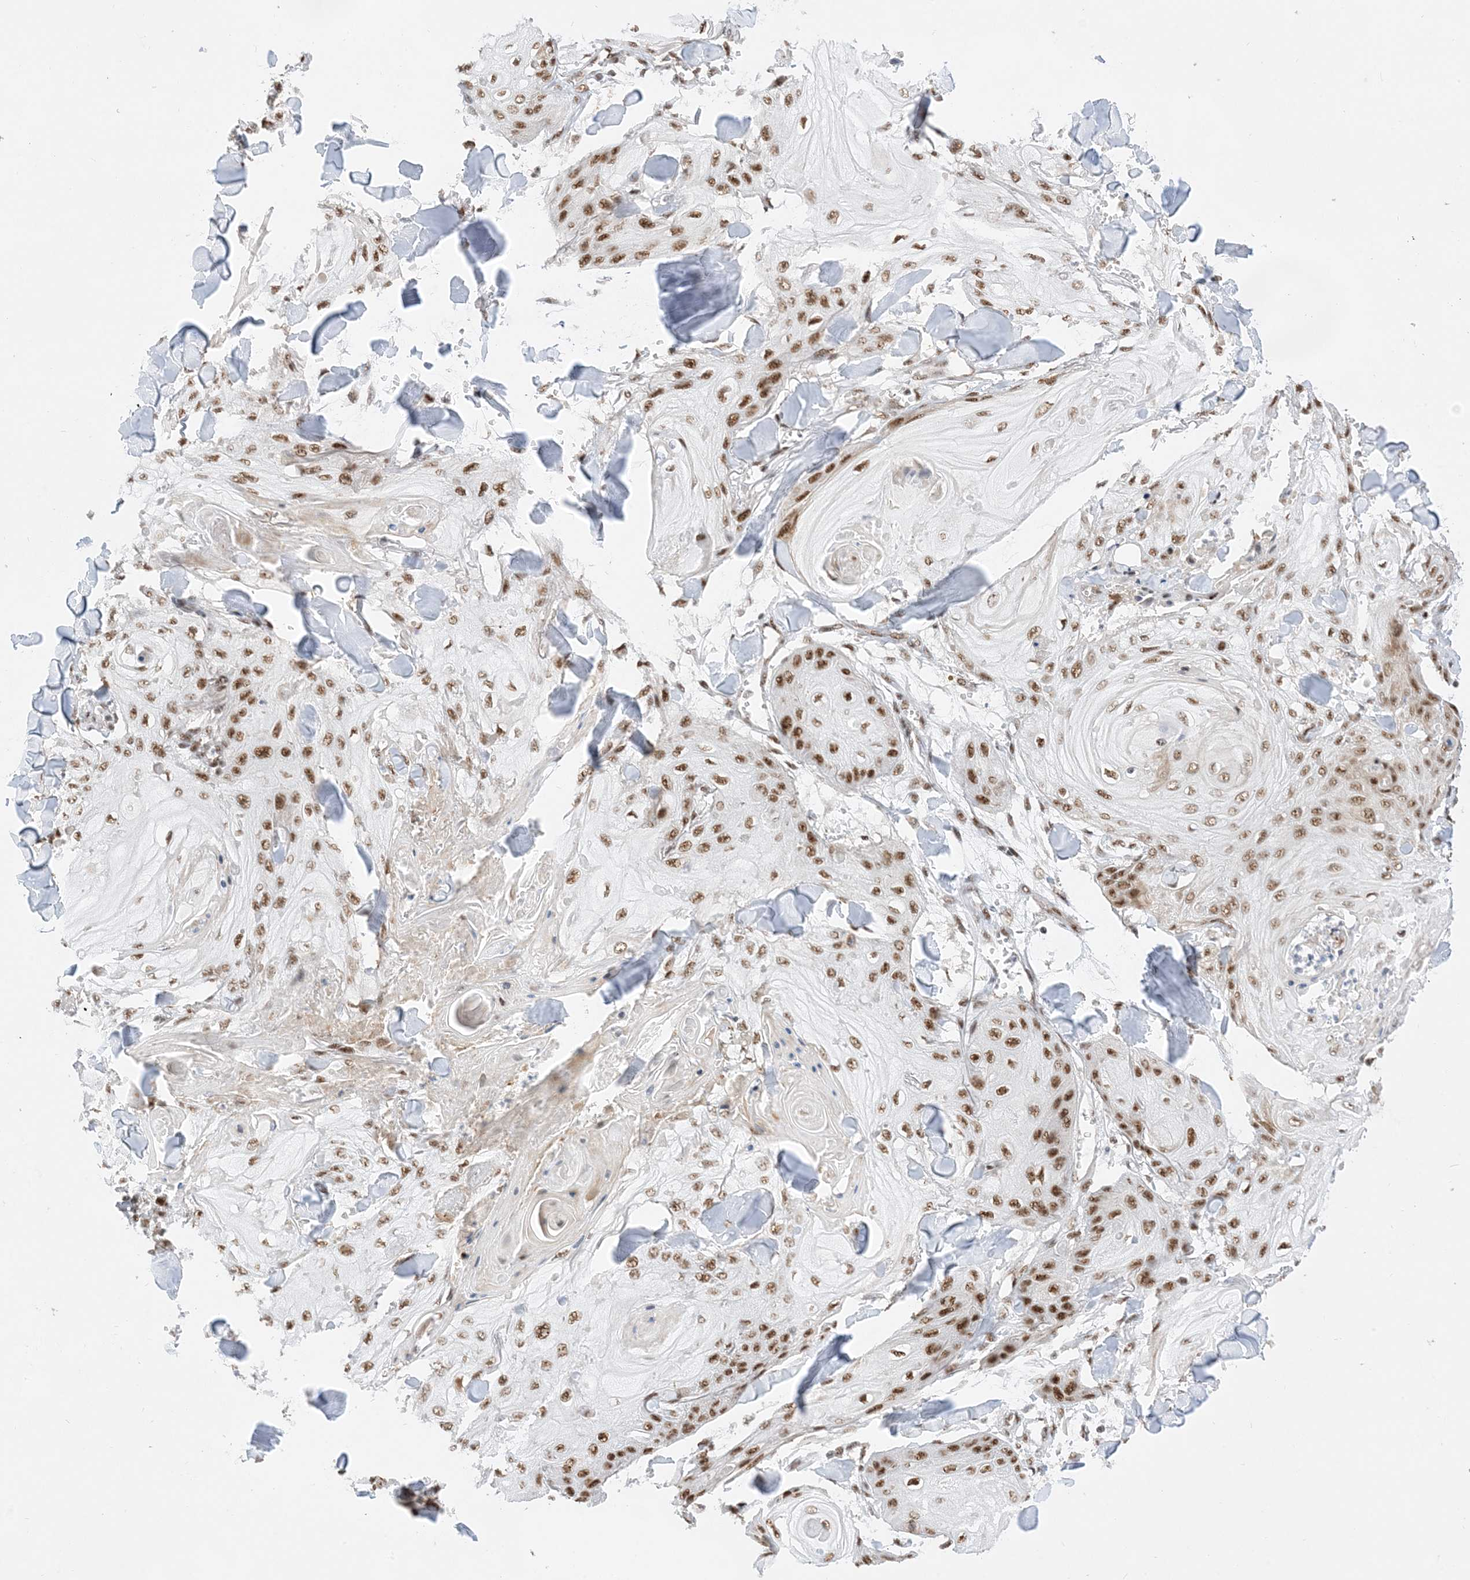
{"staining": {"intensity": "strong", "quantity": ">75%", "location": "nuclear"}, "tissue": "skin cancer", "cell_type": "Tumor cells", "image_type": "cancer", "snomed": [{"axis": "morphology", "description": "Squamous cell carcinoma, NOS"}, {"axis": "topography", "description": "Skin"}], "caption": "Tumor cells show high levels of strong nuclear positivity in about >75% of cells in human skin squamous cell carcinoma.", "gene": "SF3A3", "patient": {"sex": "male", "age": 74}}